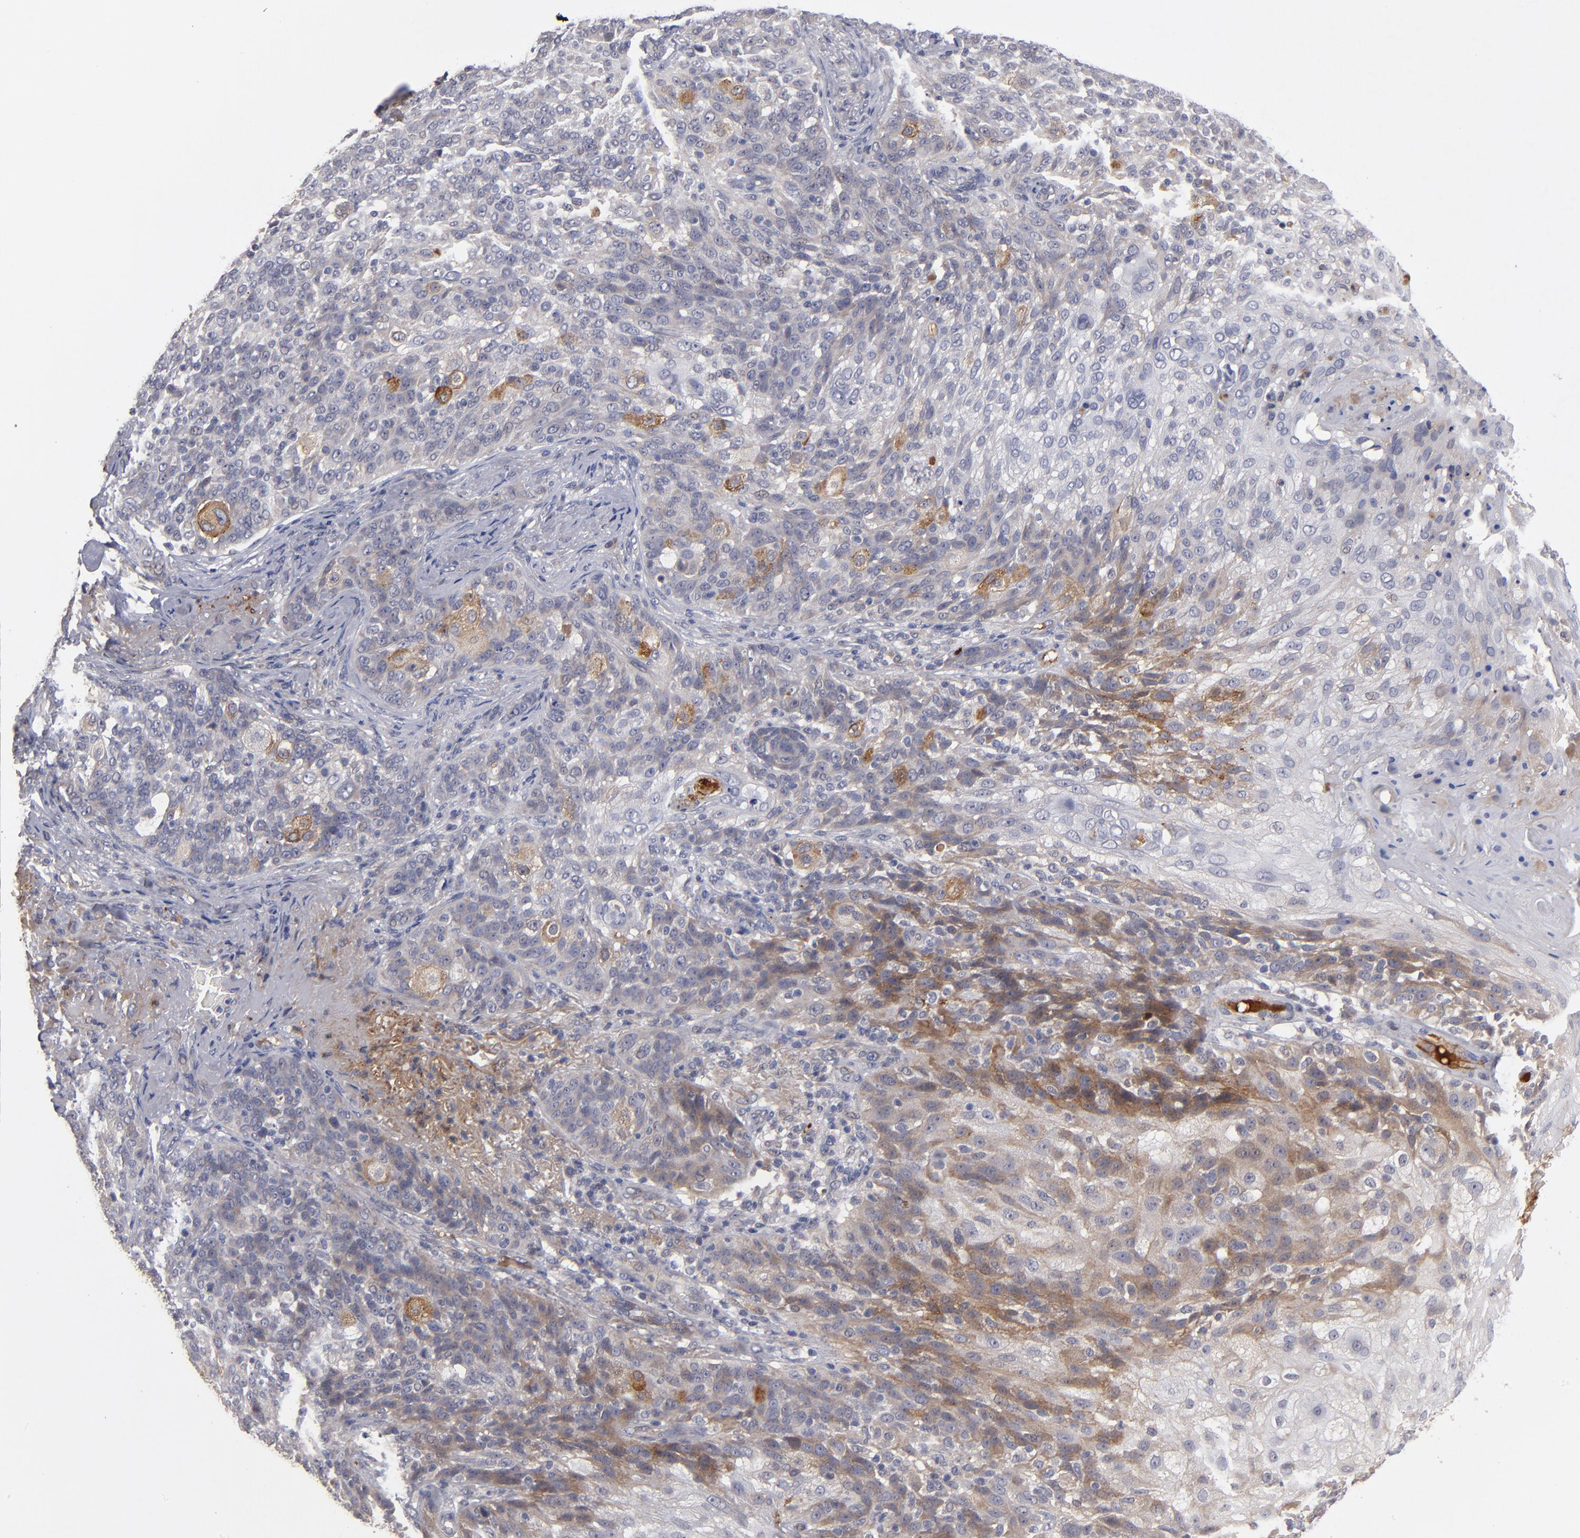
{"staining": {"intensity": "moderate", "quantity": "<25%", "location": "cytoplasmic/membranous"}, "tissue": "skin cancer", "cell_type": "Tumor cells", "image_type": "cancer", "snomed": [{"axis": "morphology", "description": "Normal tissue, NOS"}, {"axis": "morphology", "description": "Squamous cell carcinoma, NOS"}, {"axis": "topography", "description": "Skin"}], "caption": "Immunohistochemical staining of skin squamous cell carcinoma shows low levels of moderate cytoplasmic/membranous protein expression in about <25% of tumor cells.", "gene": "EXD2", "patient": {"sex": "female", "age": 83}}